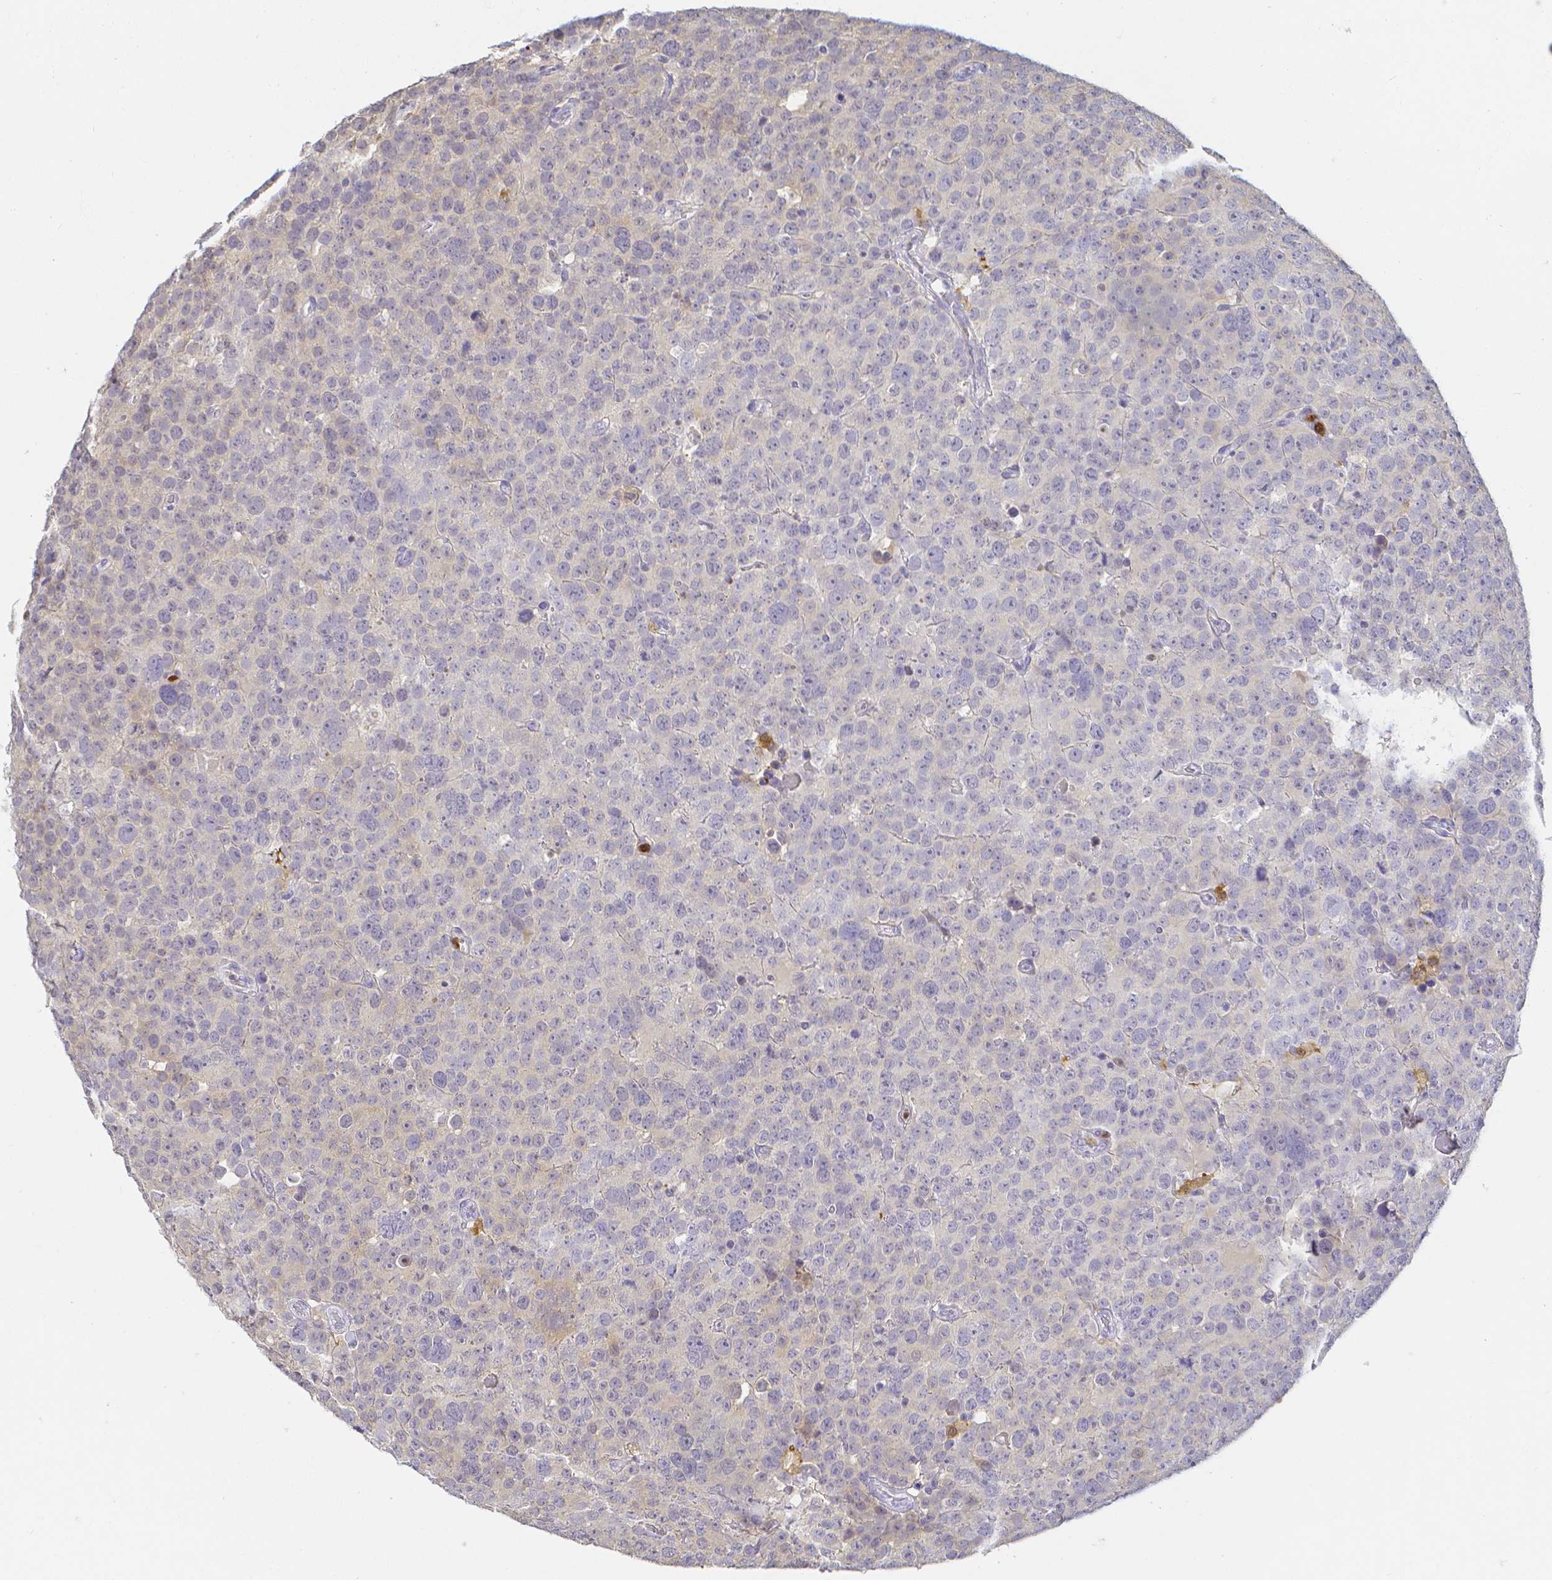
{"staining": {"intensity": "negative", "quantity": "none", "location": "none"}, "tissue": "testis cancer", "cell_type": "Tumor cells", "image_type": "cancer", "snomed": [{"axis": "morphology", "description": "Seminoma, NOS"}, {"axis": "topography", "description": "Testis"}], "caption": "Immunohistochemistry (IHC) histopathology image of neoplastic tissue: human testis cancer stained with DAB (3,3'-diaminobenzidine) displays no significant protein positivity in tumor cells.", "gene": "COTL1", "patient": {"sex": "male", "age": 71}}